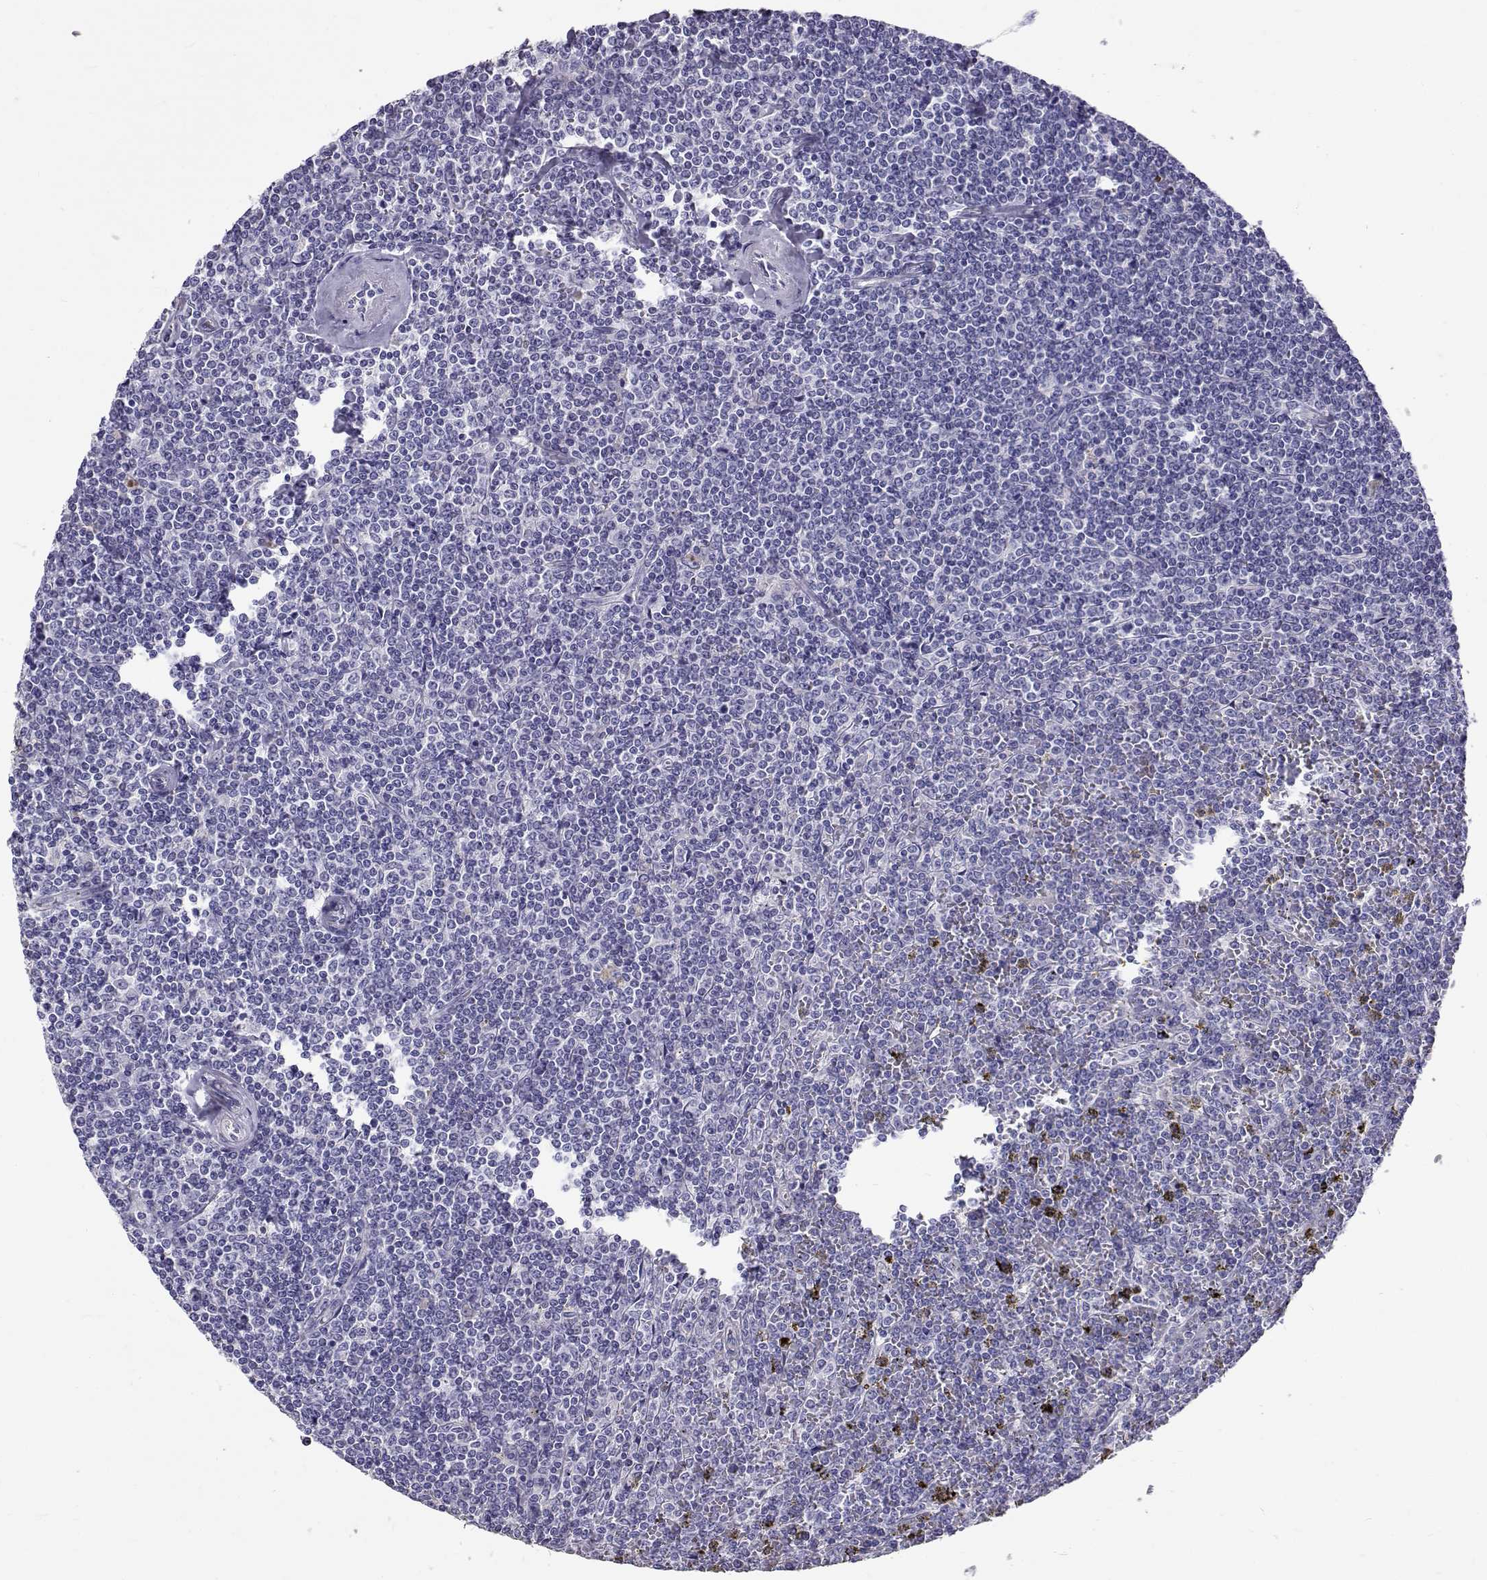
{"staining": {"intensity": "negative", "quantity": "none", "location": "none"}, "tissue": "lymphoma", "cell_type": "Tumor cells", "image_type": "cancer", "snomed": [{"axis": "morphology", "description": "Malignant lymphoma, non-Hodgkin's type, Low grade"}, {"axis": "topography", "description": "Spleen"}], "caption": "Immunohistochemistry (IHC) photomicrograph of neoplastic tissue: lymphoma stained with DAB (3,3'-diaminobenzidine) demonstrates no significant protein expression in tumor cells. (DAB (3,3'-diaminobenzidine) immunohistochemistry (IHC), high magnification).", "gene": "IGSF1", "patient": {"sex": "female", "age": 19}}